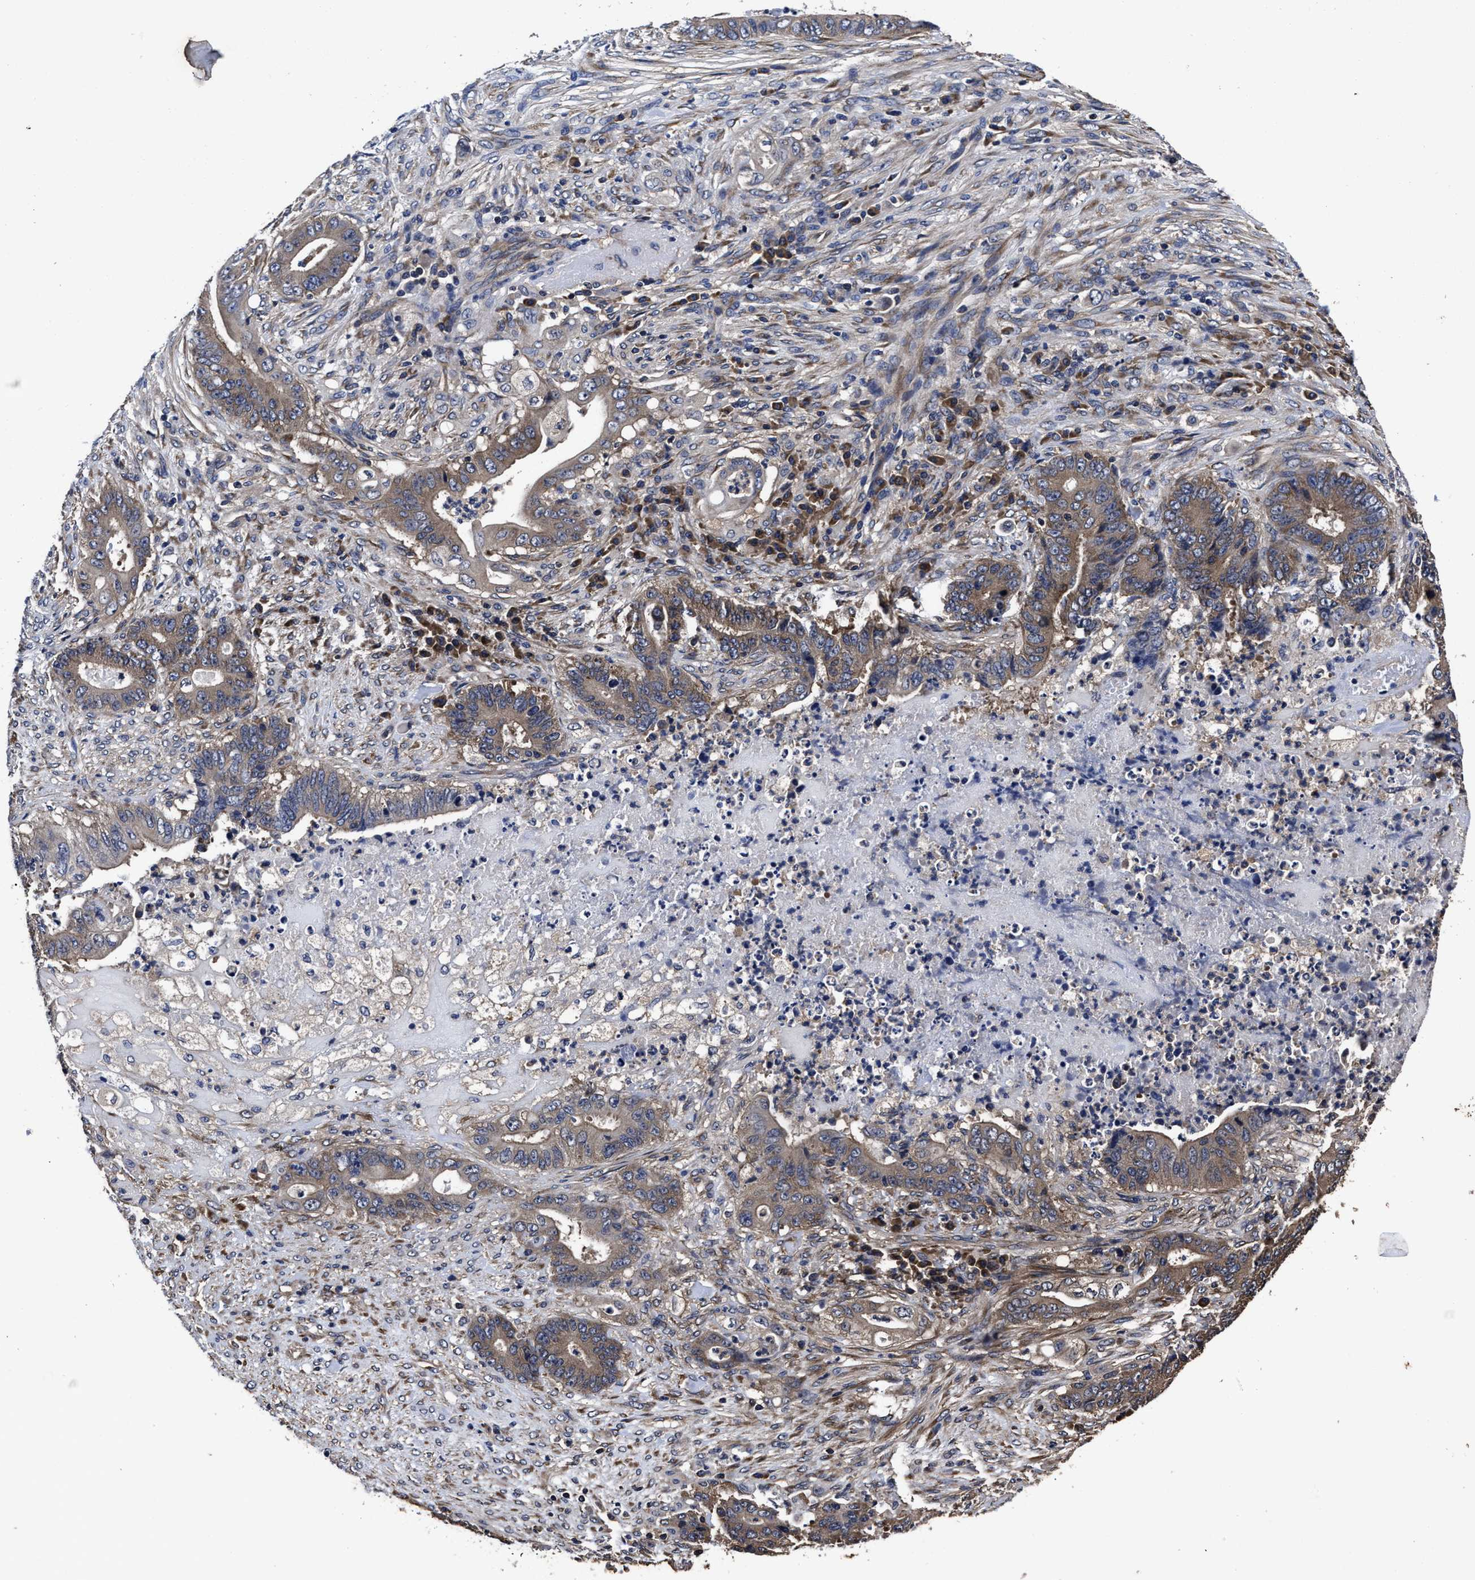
{"staining": {"intensity": "moderate", "quantity": ">75%", "location": "cytoplasmic/membranous"}, "tissue": "stomach cancer", "cell_type": "Tumor cells", "image_type": "cancer", "snomed": [{"axis": "morphology", "description": "Adenocarcinoma, NOS"}, {"axis": "topography", "description": "Stomach"}], "caption": "Stomach adenocarcinoma was stained to show a protein in brown. There is medium levels of moderate cytoplasmic/membranous staining in approximately >75% of tumor cells.", "gene": "AVEN", "patient": {"sex": "female", "age": 73}}